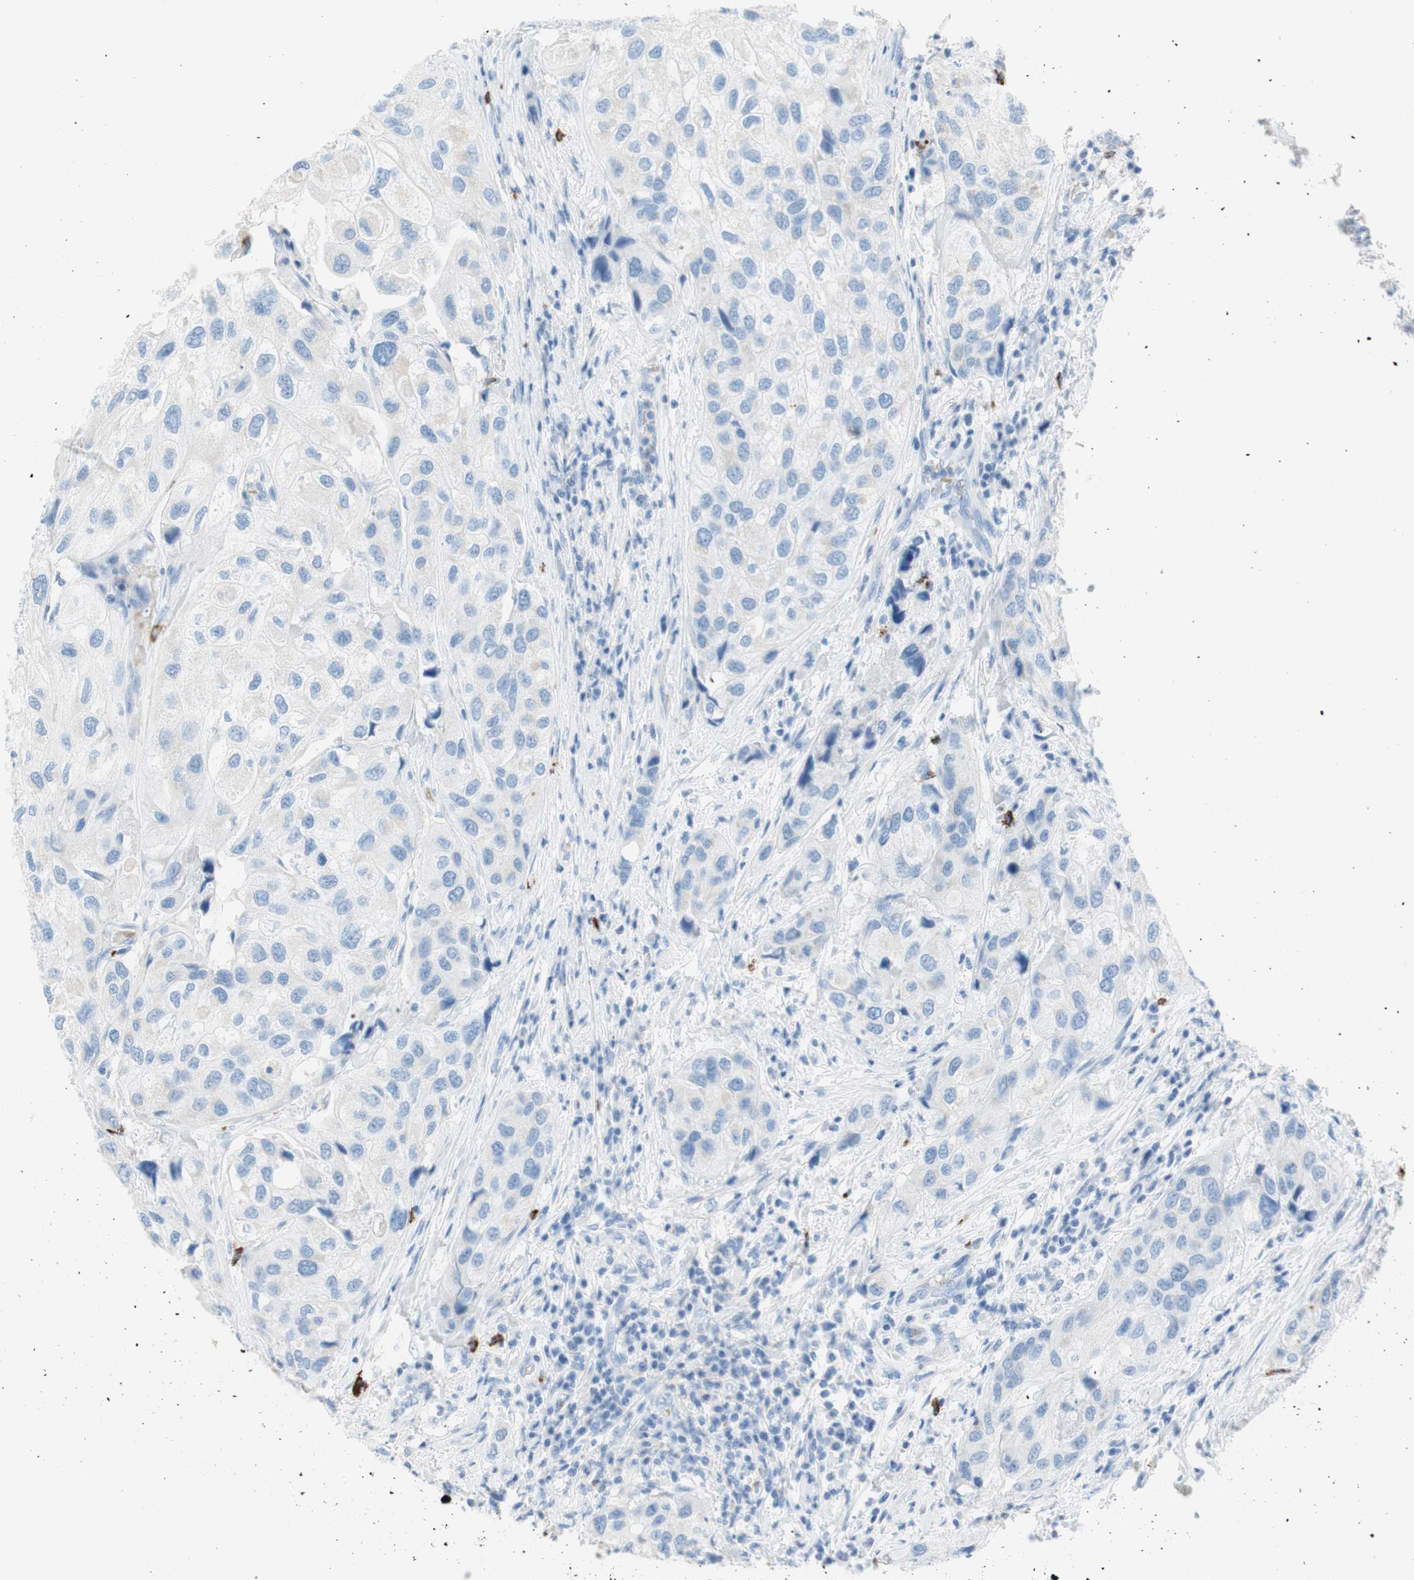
{"staining": {"intensity": "negative", "quantity": "none", "location": "none"}, "tissue": "urothelial cancer", "cell_type": "Tumor cells", "image_type": "cancer", "snomed": [{"axis": "morphology", "description": "Urothelial carcinoma, High grade"}, {"axis": "topography", "description": "Urinary bladder"}], "caption": "An image of human urothelial cancer is negative for staining in tumor cells.", "gene": "CEACAM1", "patient": {"sex": "female", "age": 64}}